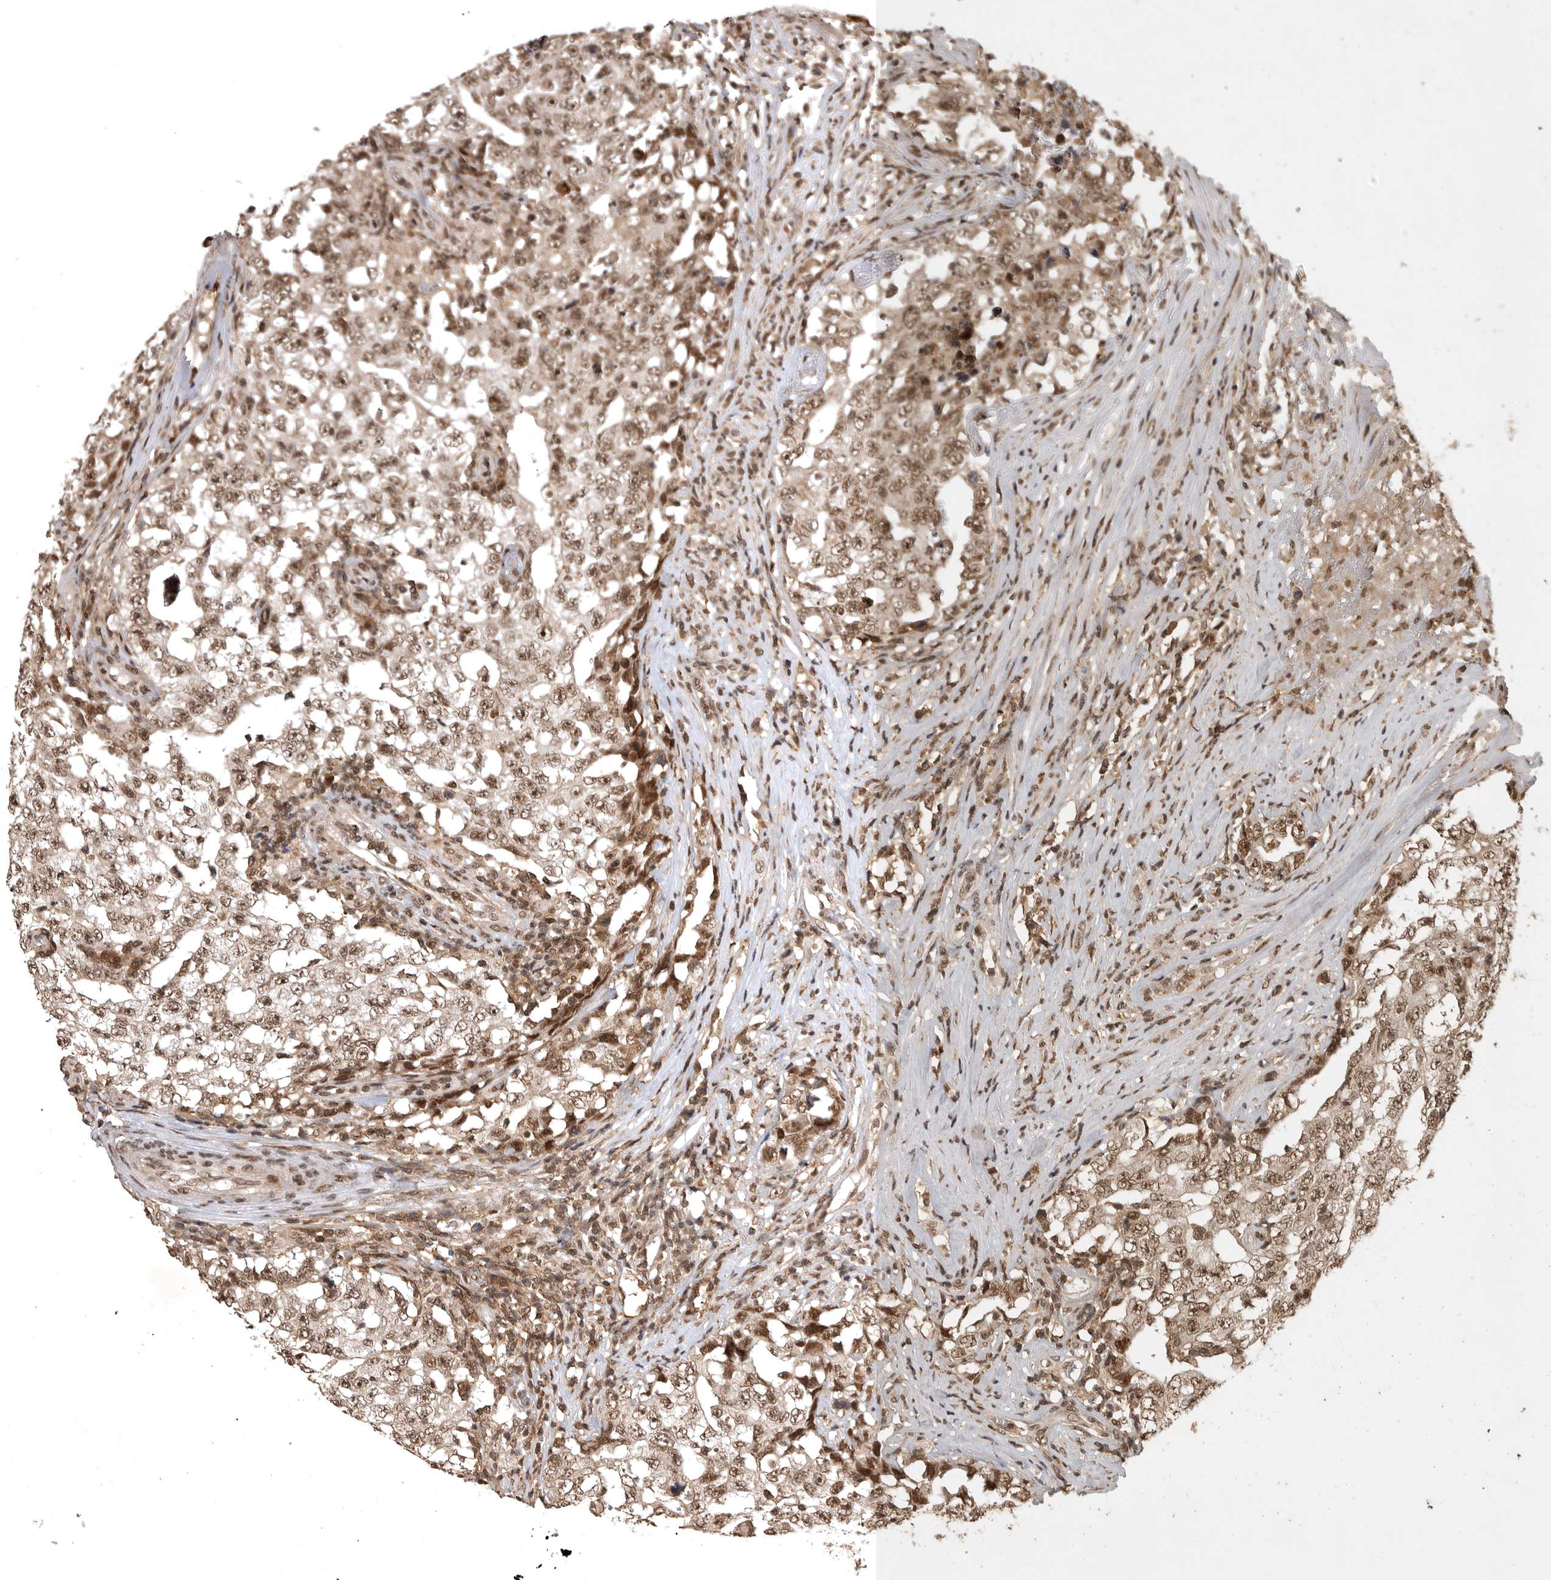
{"staining": {"intensity": "moderate", "quantity": ">75%", "location": "nuclear"}, "tissue": "testis cancer", "cell_type": "Tumor cells", "image_type": "cancer", "snomed": [{"axis": "morphology", "description": "Carcinoma, Embryonal, NOS"}, {"axis": "topography", "description": "Testis"}], "caption": "Testis embryonal carcinoma stained for a protein (brown) demonstrates moderate nuclear positive staining in about >75% of tumor cells.", "gene": "CBLL1", "patient": {"sex": "male", "age": 26}}